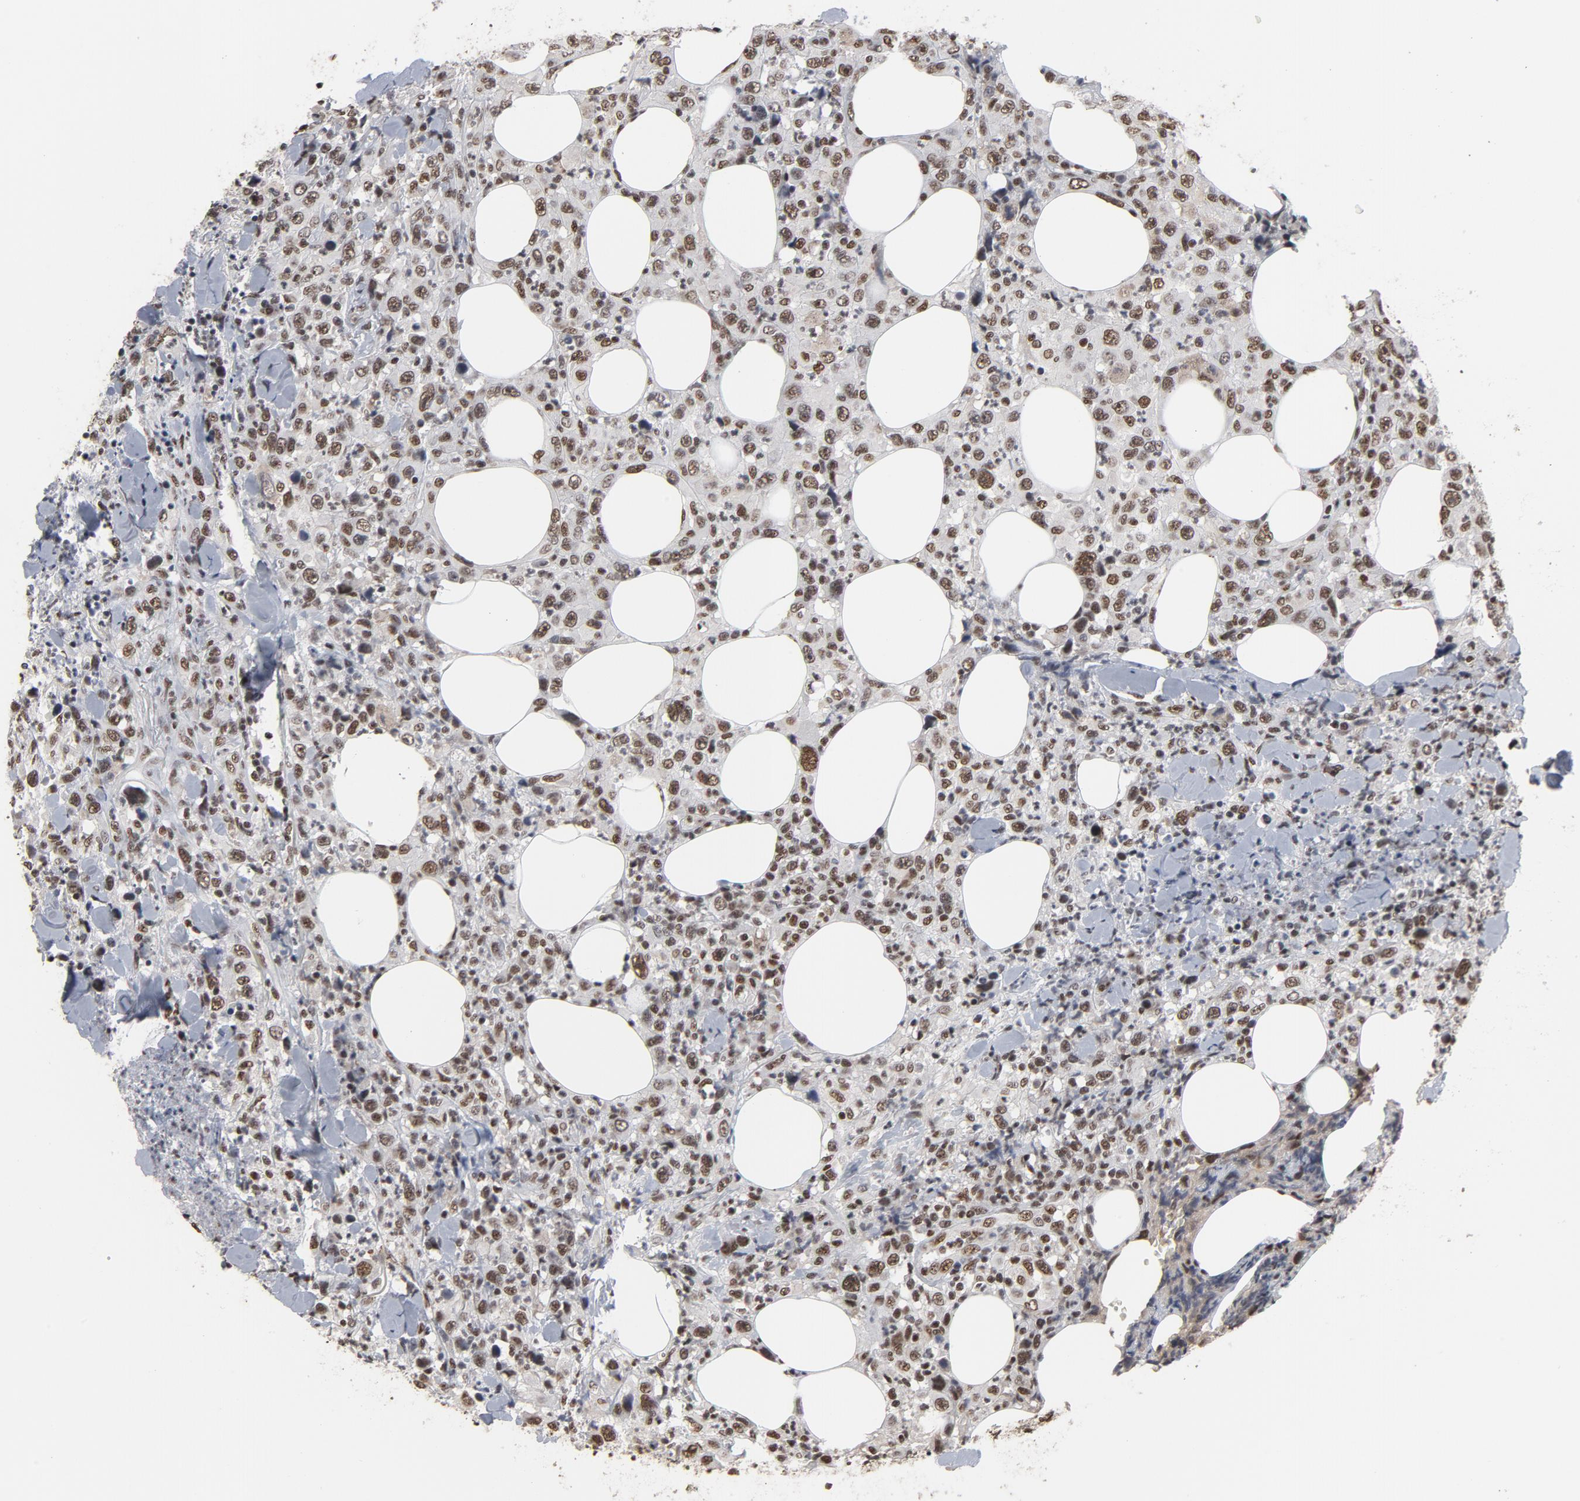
{"staining": {"intensity": "moderate", "quantity": ">75%", "location": "nuclear"}, "tissue": "thyroid cancer", "cell_type": "Tumor cells", "image_type": "cancer", "snomed": [{"axis": "morphology", "description": "Carcinoma, NOS"}, {"axis": "topography", "description": "Thyroid gland"}], "caption": "IHC histopathology image of neoplastic tissue: human thyroid cancer stained using immunohistochemistry (IHC) demonstrates medium levels of moderate protein expression localized specifically in the nuclear of tumor cells, appearing as a nuclear brown color.", "gene": "MRE11", "patient": {"sex": "female", "age": 77}}